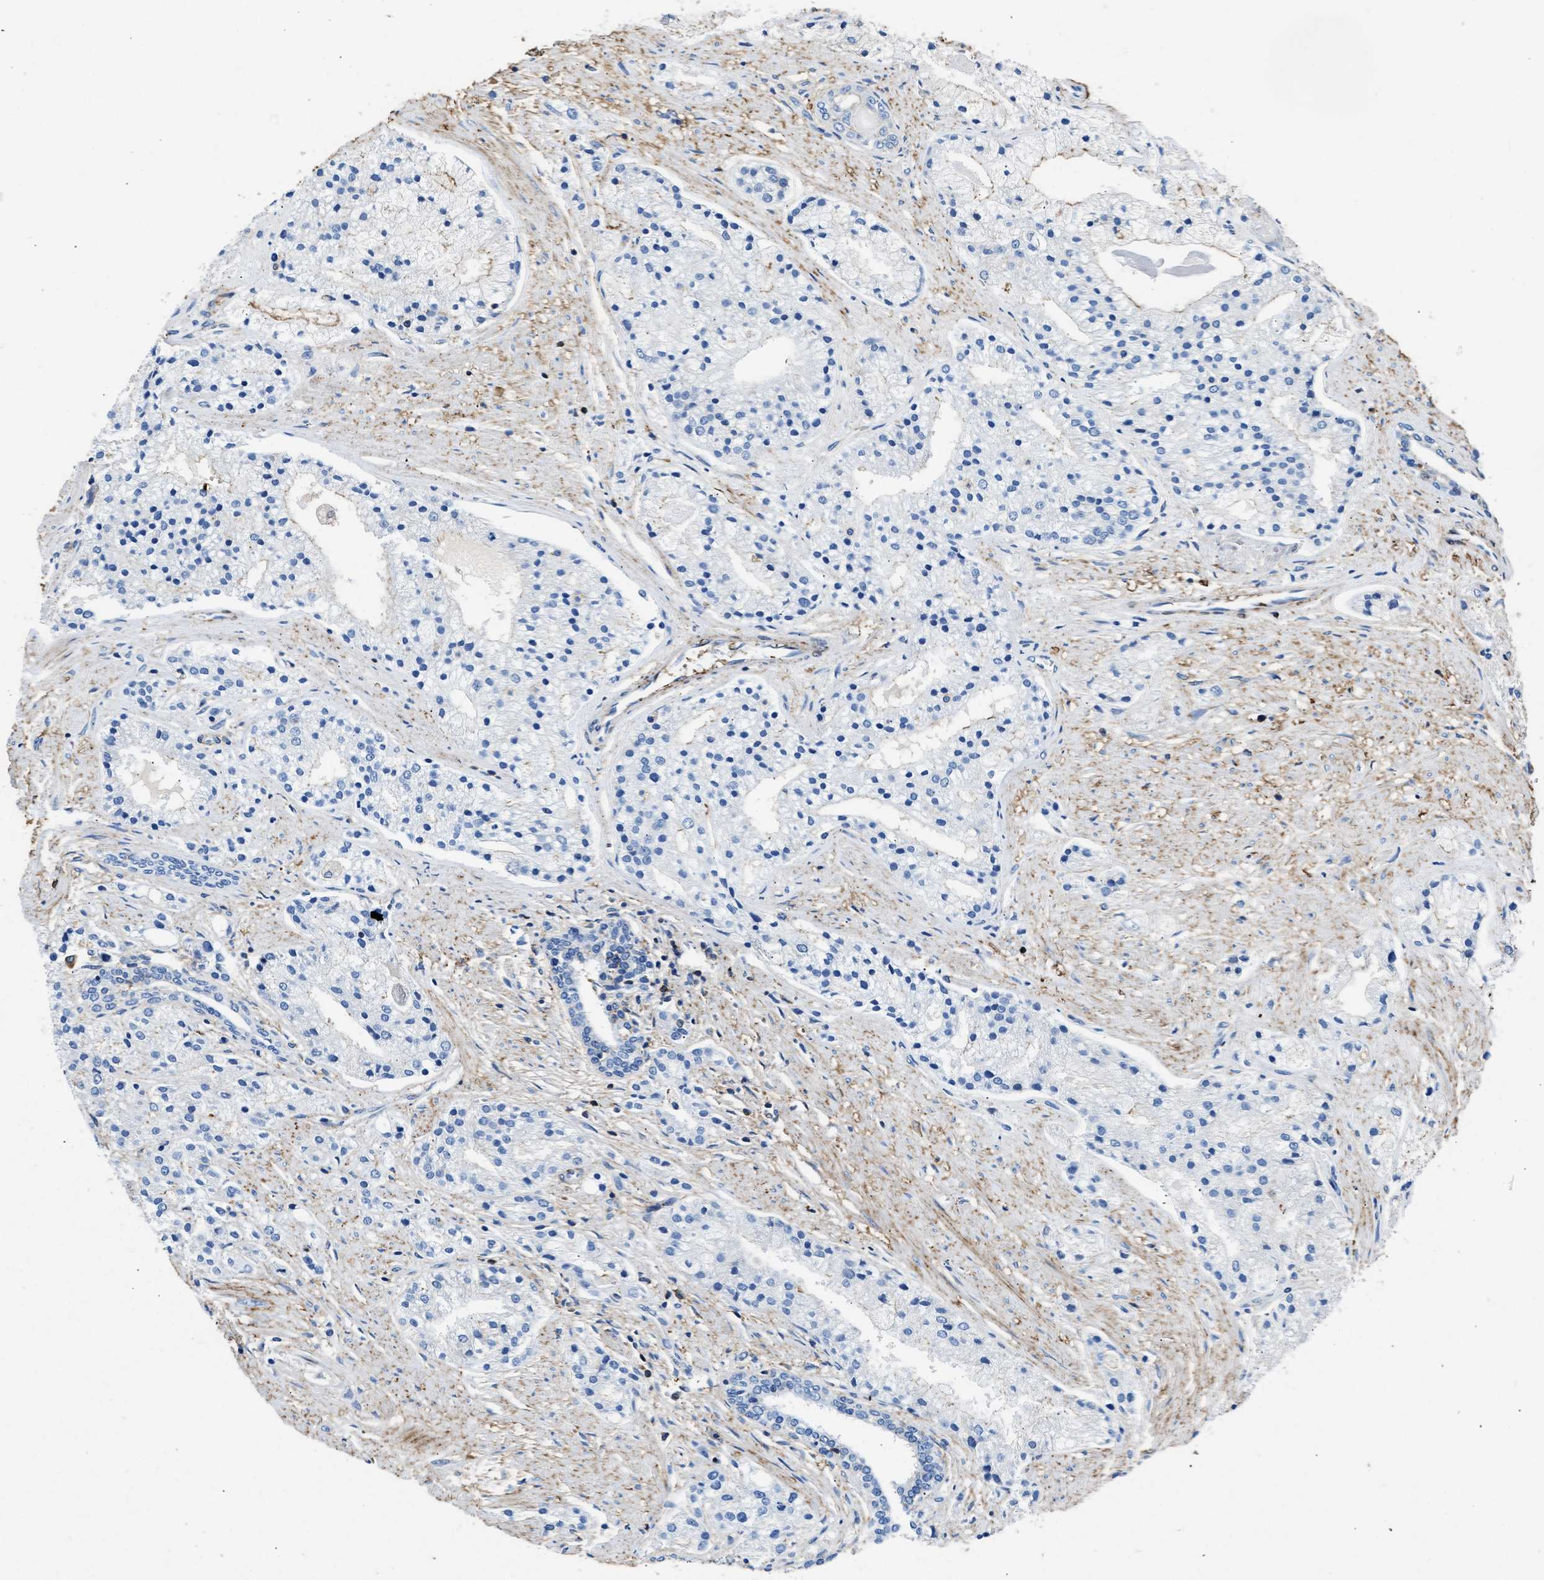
{"staining": {"intensity": "negative", "quantity": "none", "location": "none"}, "tissue": "prostate cancer", "cell_type": "Tumor cells", "image_type": "cancer", "snomed": [{"axis": "morphology", "description": "Adenocarcinoma, High grade"}, {"axis": "topography", "description": "Prostate"}], "caption": "An image of adenocarcinoma (high-grade) (prostate) stained for a protein shows no brown staining in tumor cells.", "gene": "KCNQ4", "patient": {"sex": "male", "age": 50}}